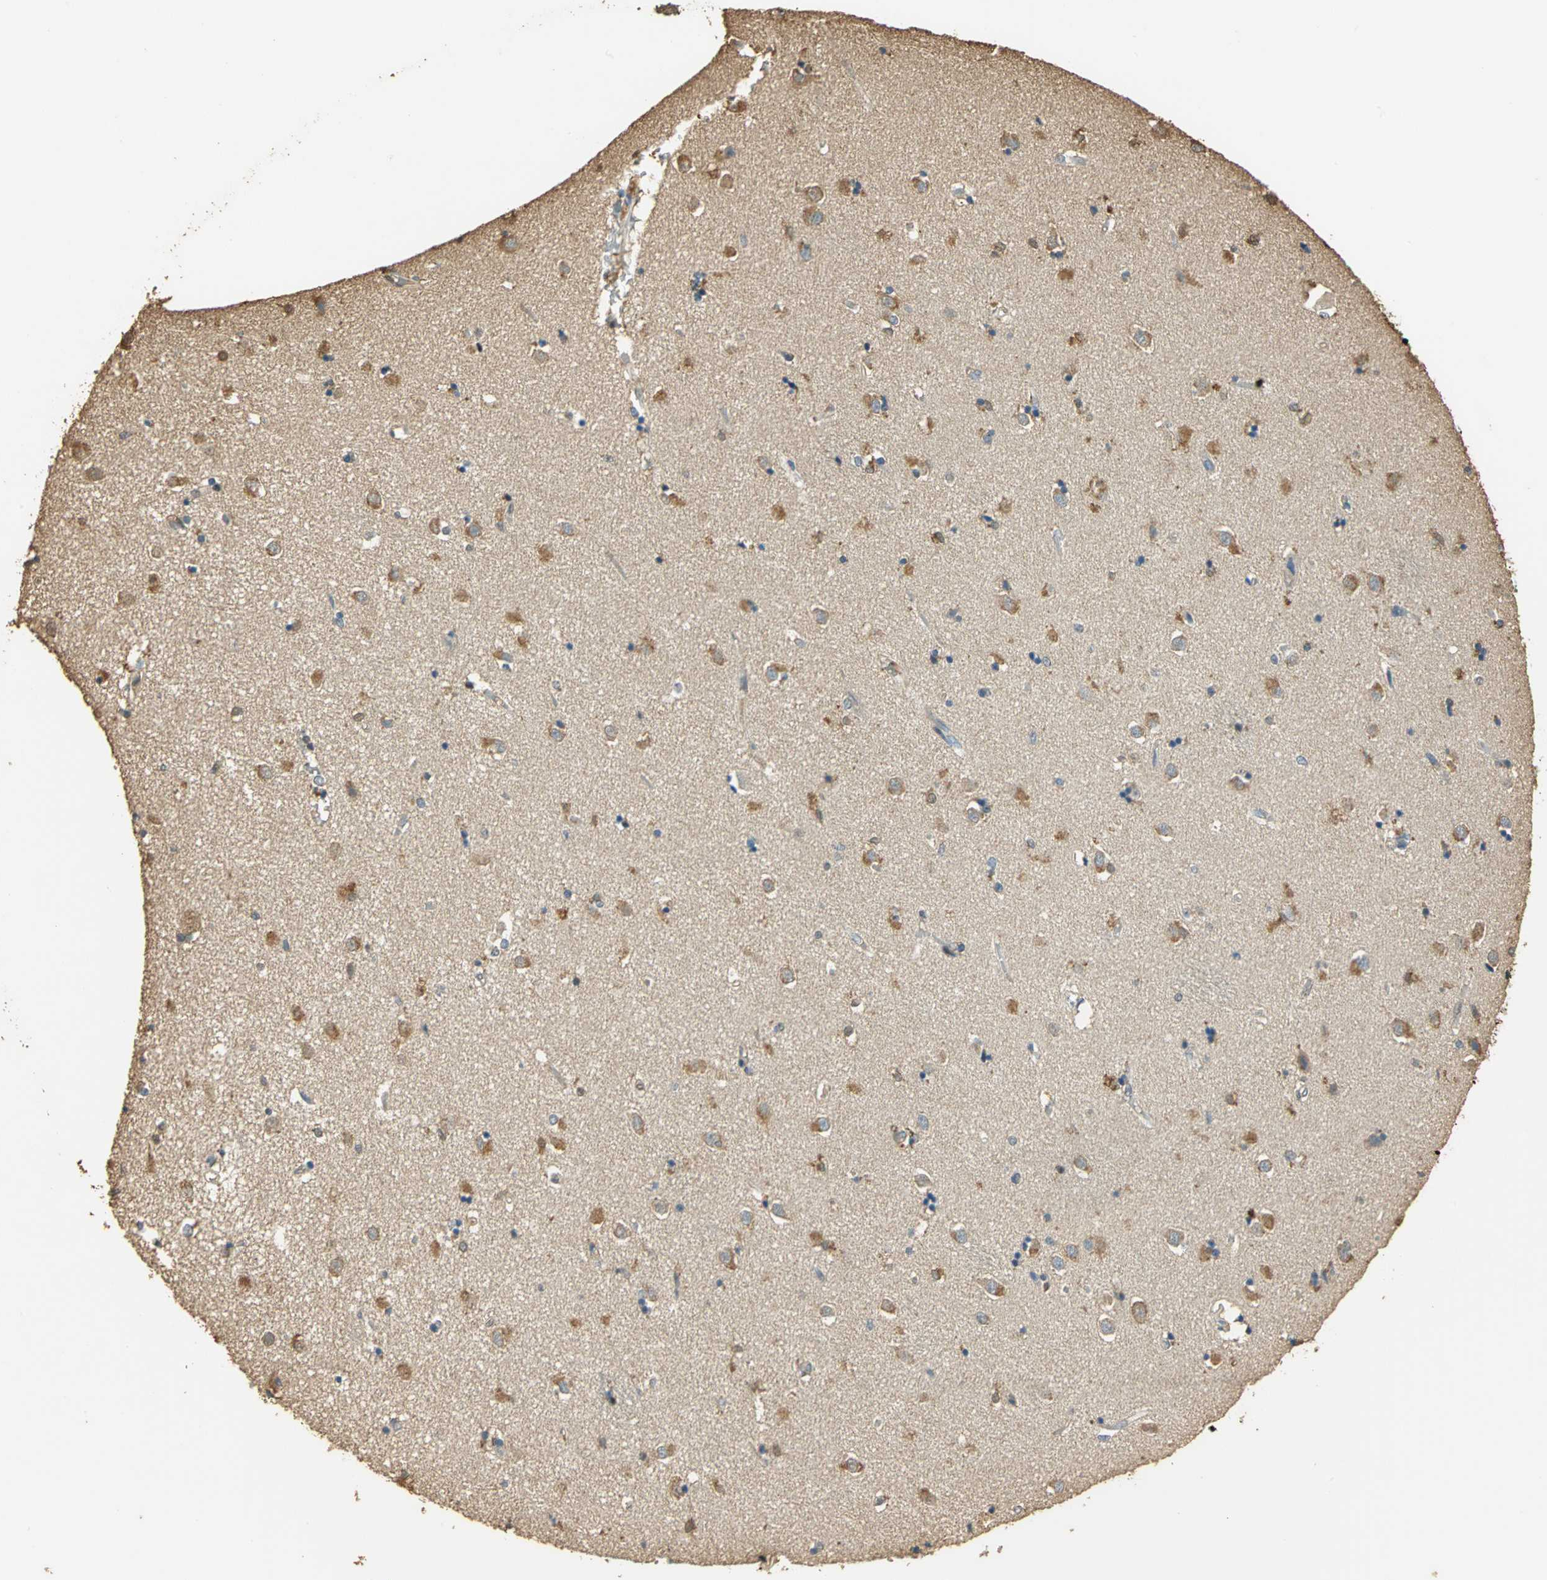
{"staining": {"intensity": "weak", "quantity": "25%-75%", "location": "cytoplasmic/membranous"}, "tissue": "caudate", "cell_type": "Glial cells", "image_type": "normal", "snomed": [{"axis": "morphology", "description": "Normal tissue, NOS"}, {"axis": "topography", "description": "Lateral ventricle wall"}], "caption": "Protein expression analysis of unremarkable human caudate reveals weak cytoplasmic/membranous positivity in approximately 25%-75% of glial cells.", "gene": "GAPDH", "patient": {"sex": "female", "age": 54}}